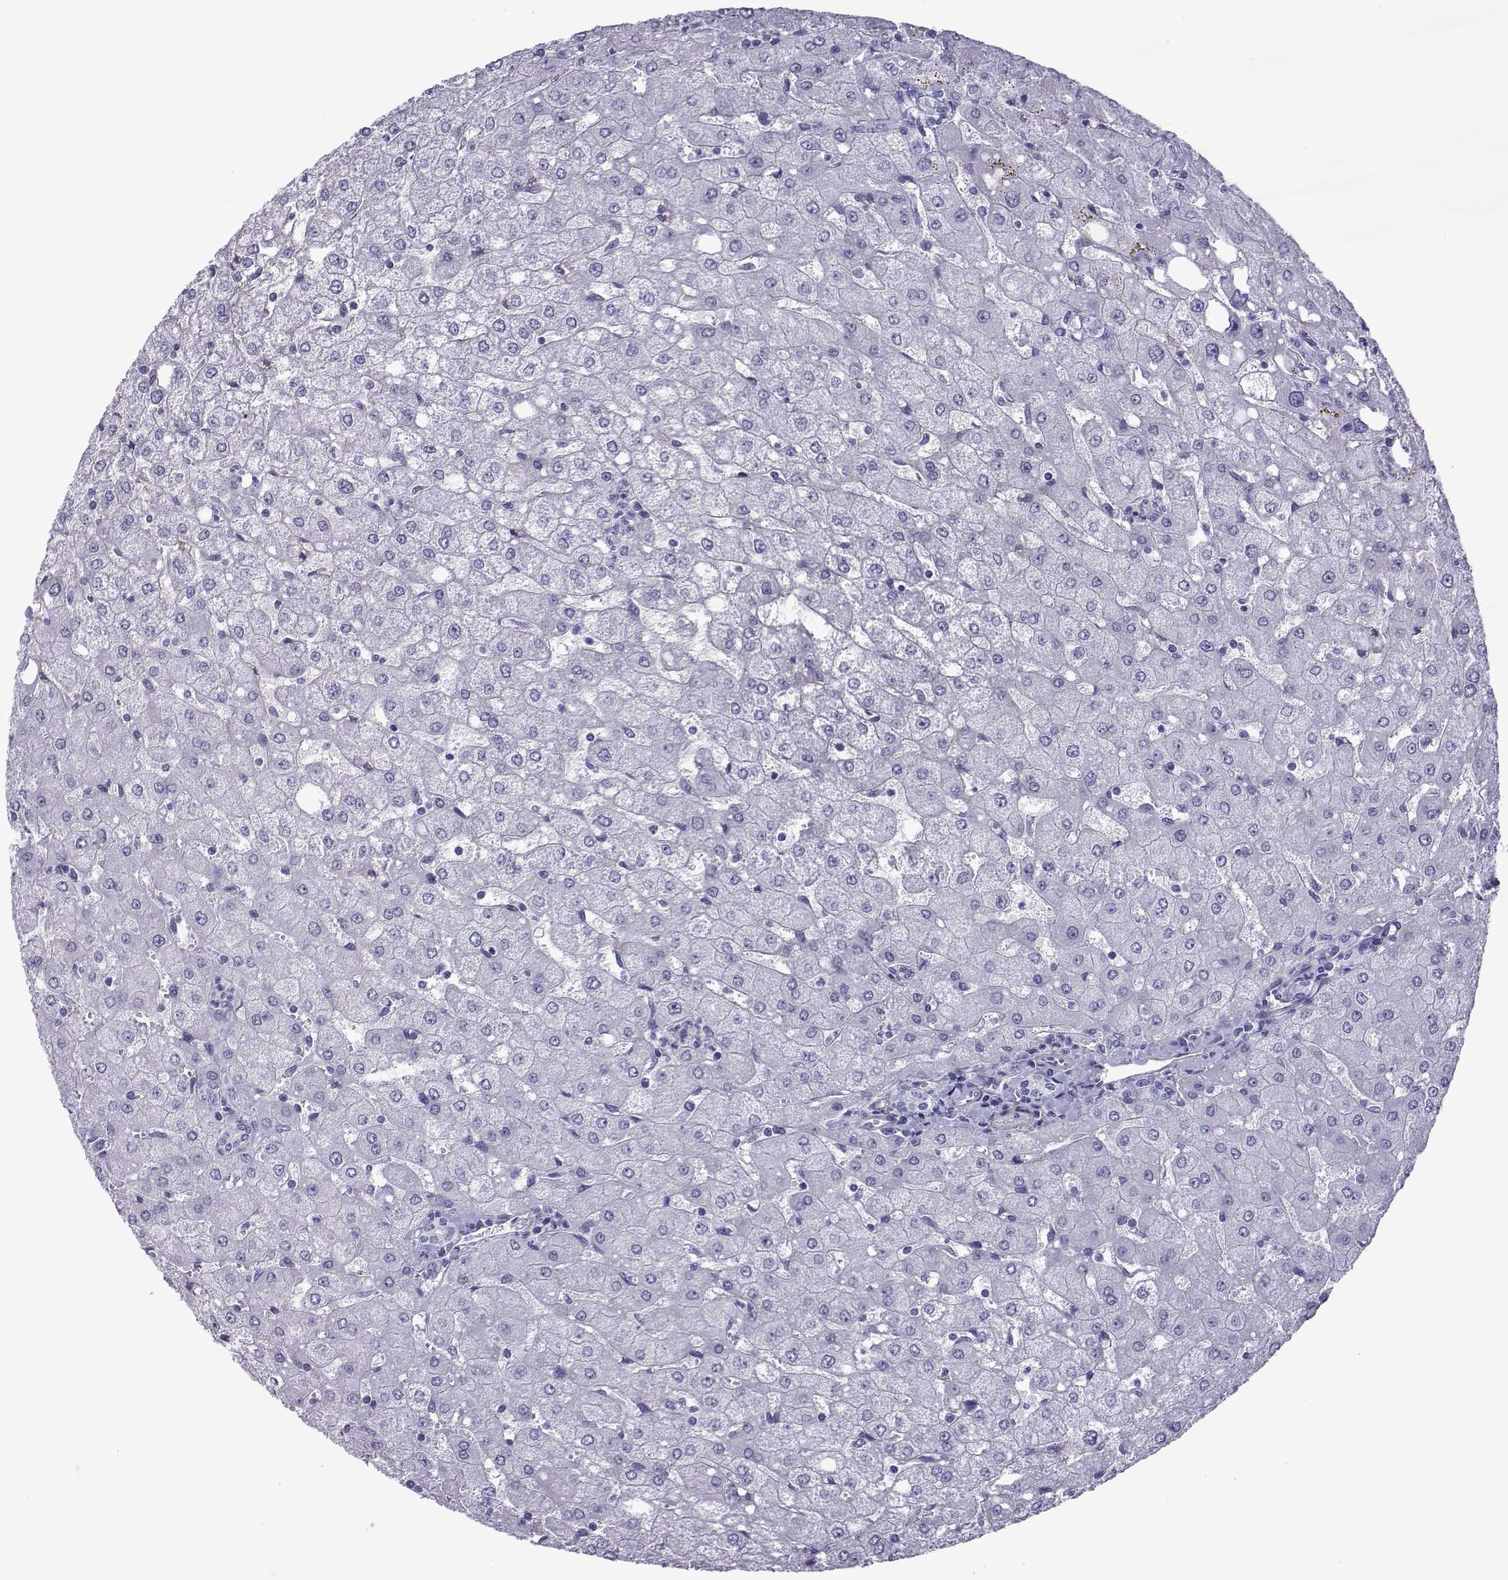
{"staining": {"intensity": "negative", "quantity": "none", "location": "none"}, "tissue": "liver", "cell_type": "Cholangiocytes", "image_type": "normal", "snomed": [{"axis": "morphology", "description": "Normal tissue, NOS"}, {"axis": "topography", "description": "Liver"}], "caption": "Image shows no protein positivity in cholangiocytes of unremarkable liver.", "gene": "SPANXA1", "patient": {"sex": "female", "age": 53}}